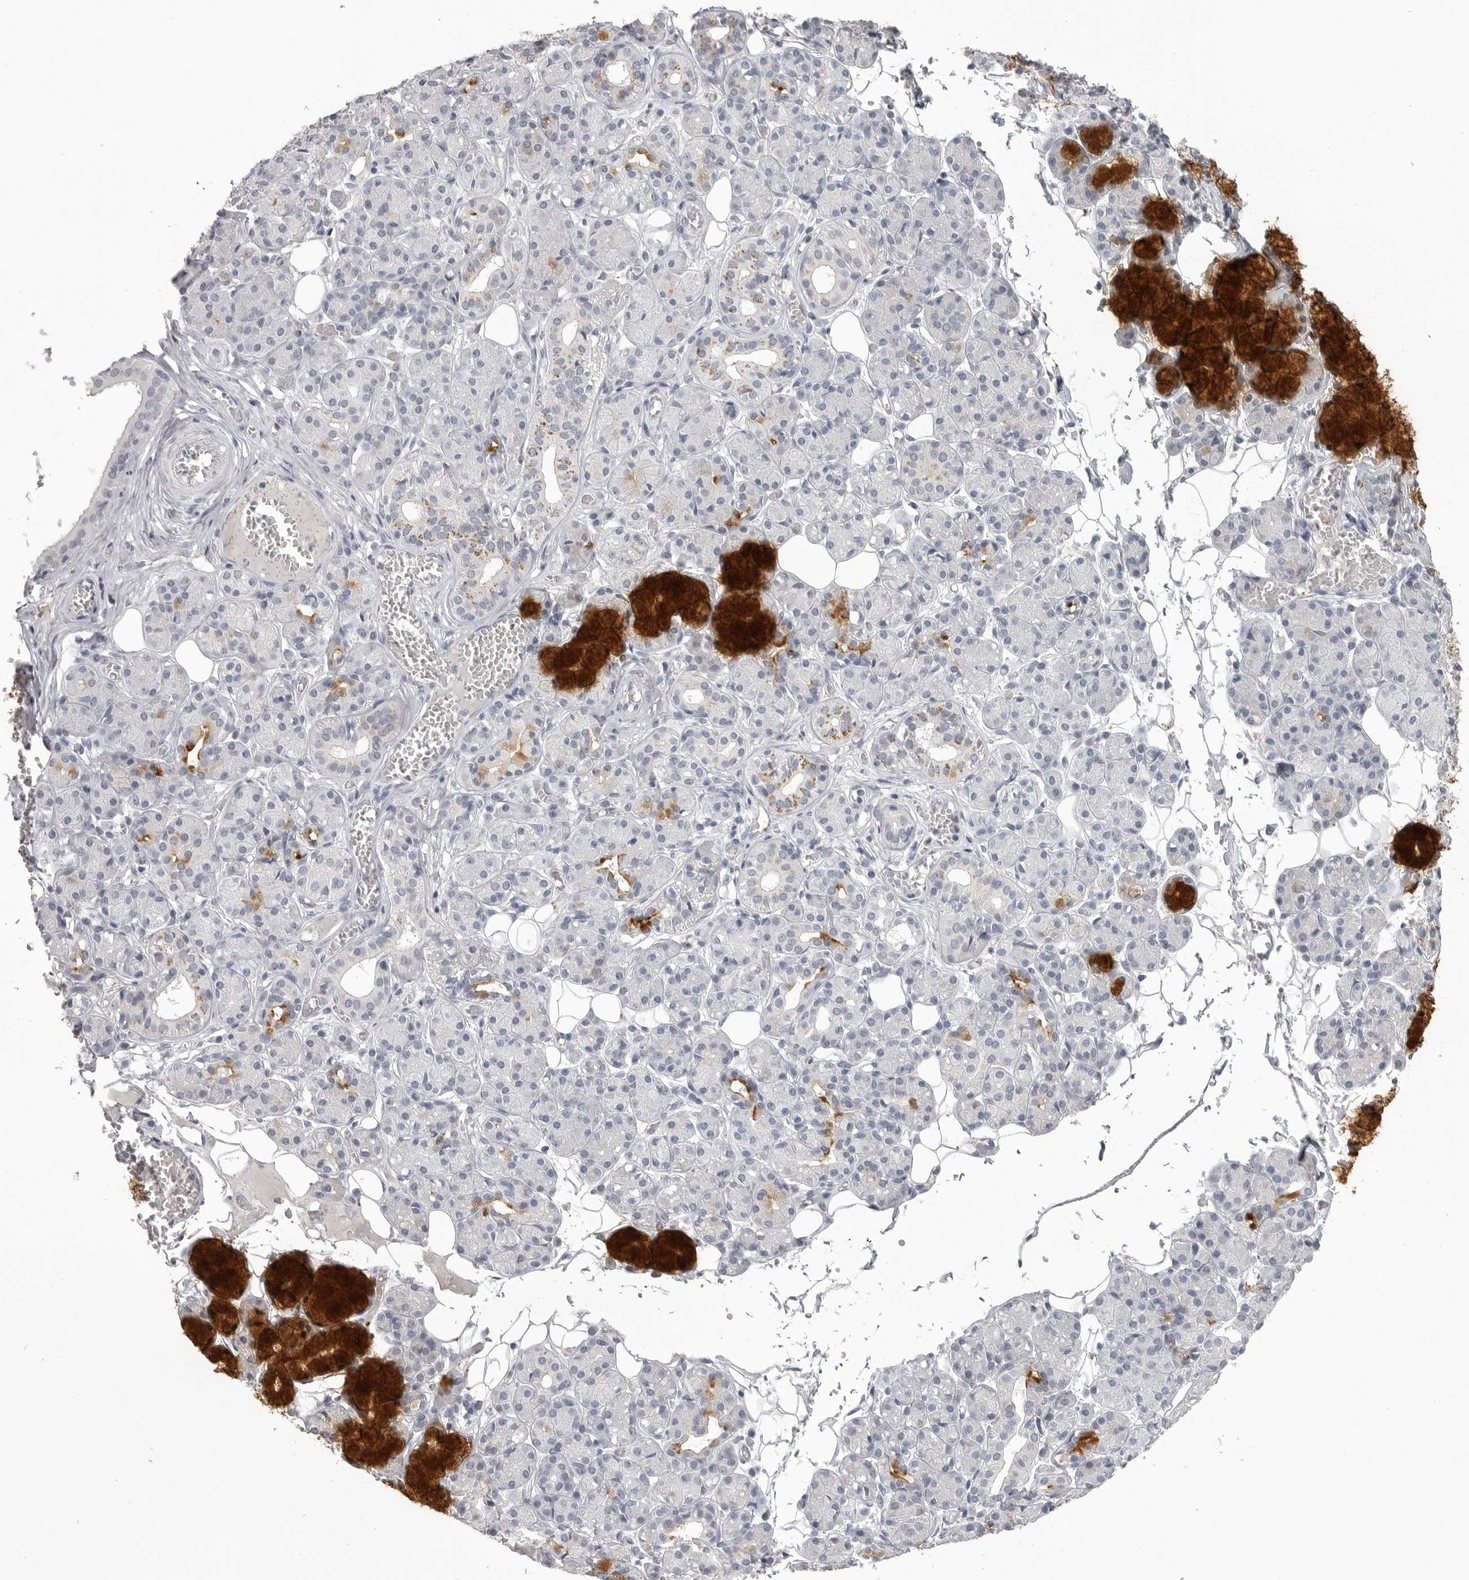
{"staining": {"intensity": "strong", "quantity": "<25%", "location": "cytoplasmic/membranous"}, "tissue": "salivary gland", "cell_type": "Glandular cells", "image_type": "normal", "snomed": [{"axis": "morphology", "description": "Normal tissue, NOS"}, {"axis": "topography", "description": "Salivary gland"}], "caption": "This is a micrograph of immunohistochemistry staining of benign salivary gland, which shows strong expression in the cytoplasmic/membranous of glandular cells.", "gene": "TIMP1", "patient": {"sex": "male", "age": 63}}